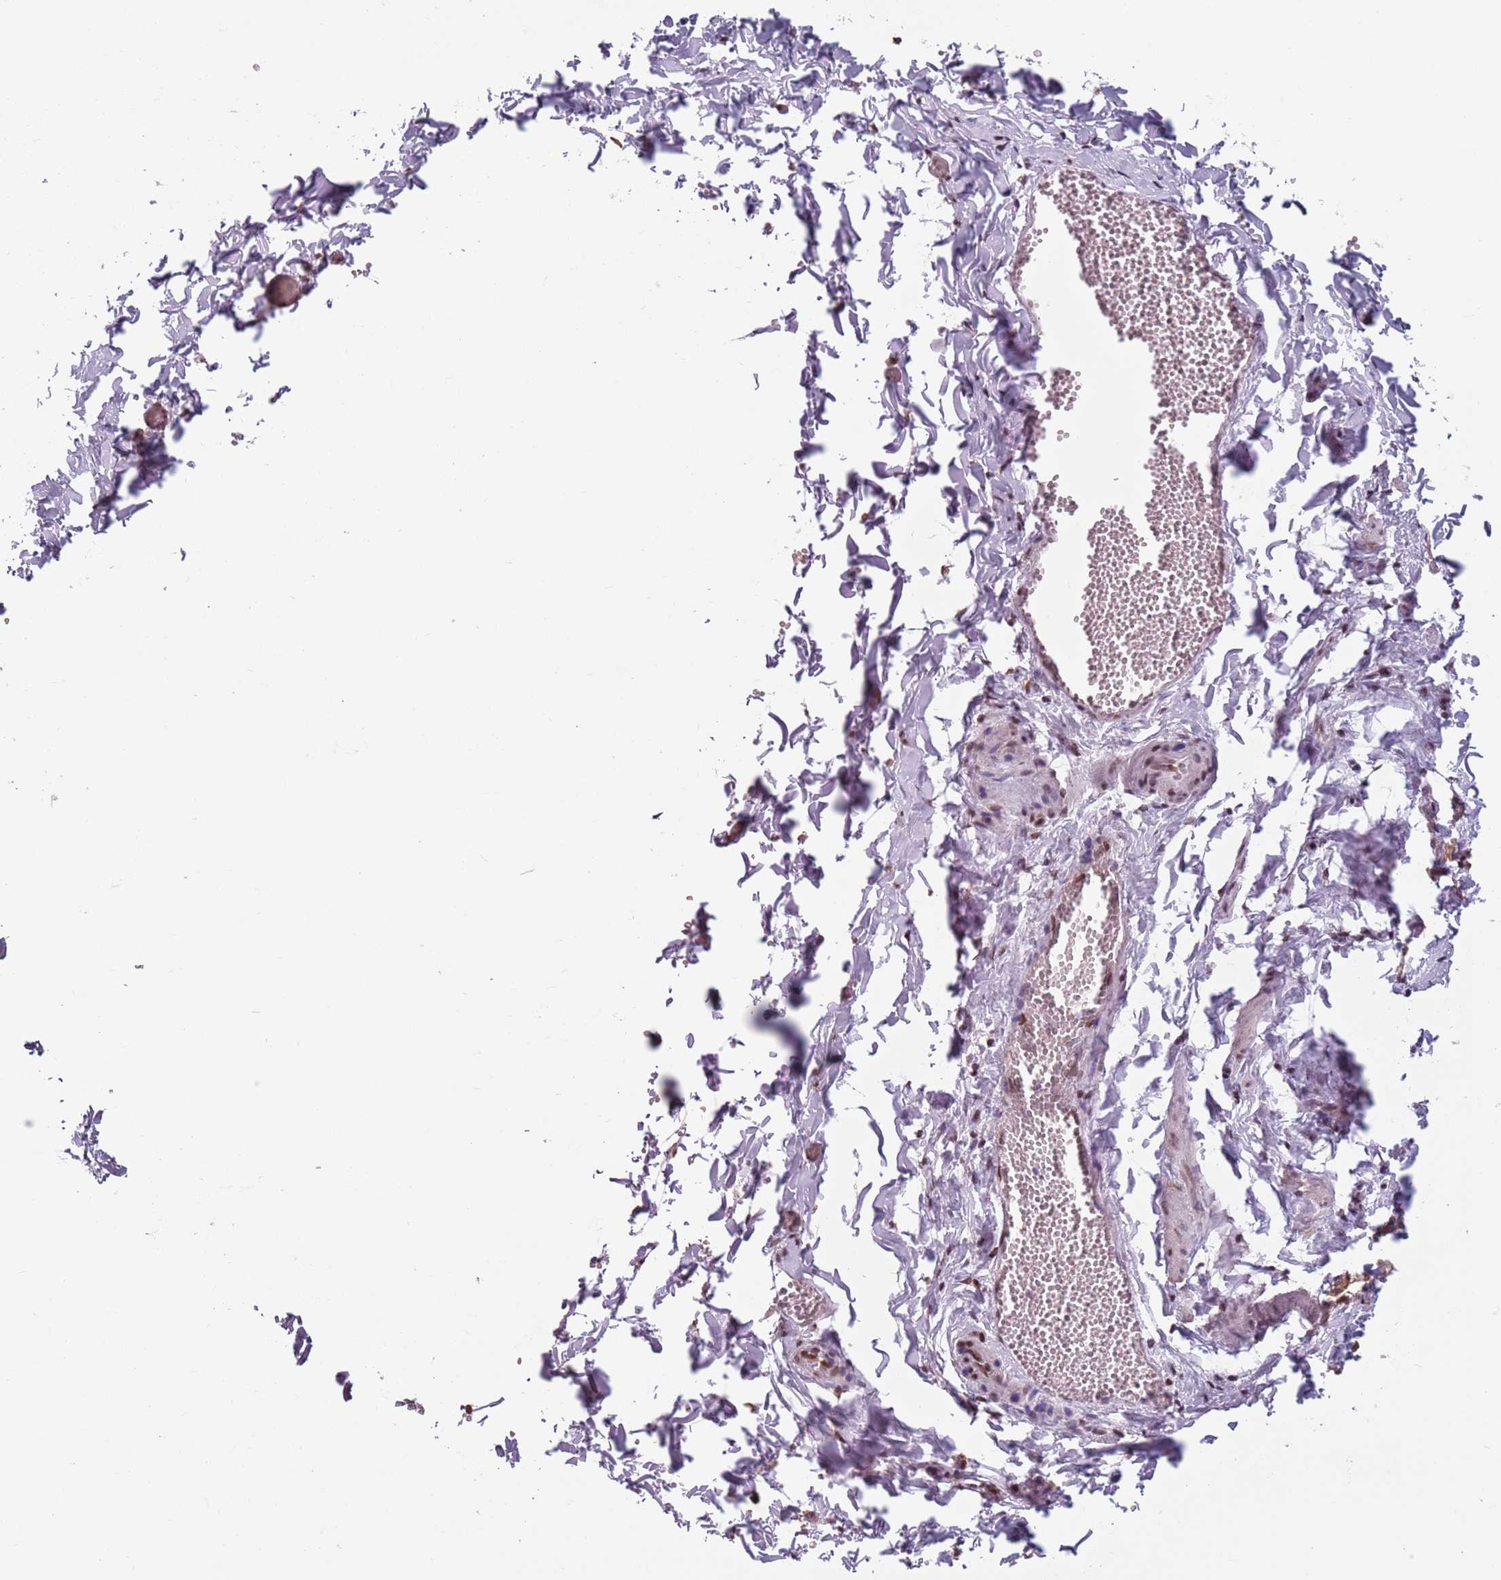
{"staining": {"intensity": "negative", "quantity": "none", "location": "none"}, "tissue": "adipose tissue", "cell_type": "Adipocytes", "image_type": "normal", "snomed": [{"axis": "morphology", "description": "Normal tissue, NOS"}, {"axis": "topography", "description": "Gallbladder"}, {"axis": "topography", "description": "Peripheral nerve tissue"}], "caption": "Adipocytes show no significant protein expression in benign adipose tissue. (Brightfield microscopy of DAB immunohistochemistry (IHC) at high magnification).", "gene": "TMC4", "patient": {"sex": "male", "age": 38}}